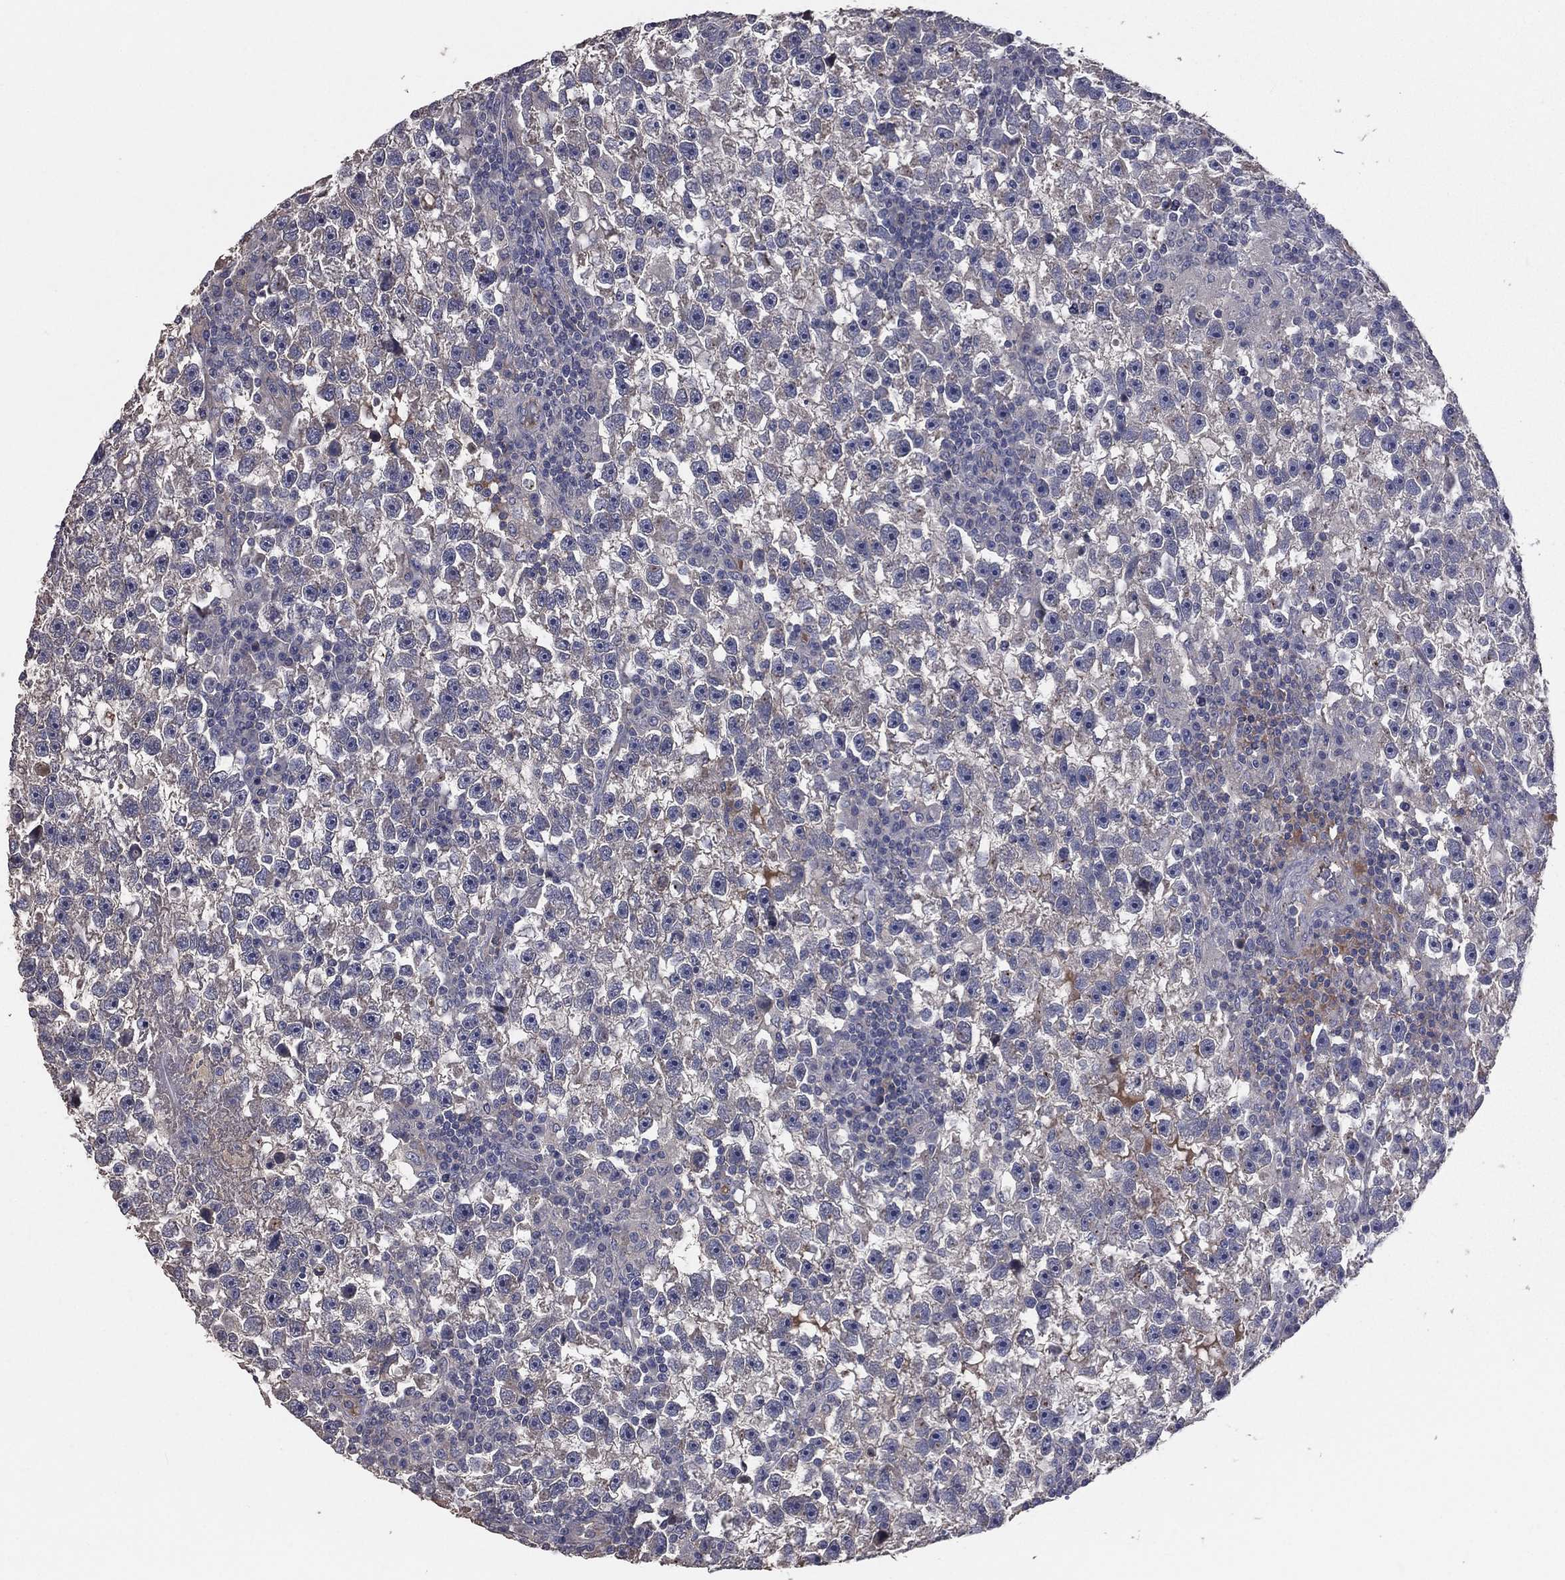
{"staining": {"intensity": "negative", "quantity": "none", "location": "none"}, "tissue": "testis cancer", "cell_type": "Tumor cells", "image_type": "cancer", "snomed": [{"axis": "morphology", "description": "Seminoma, NOS"}, {"axis": "topography", "description": "Testis"}], "caption": "DAB immunohistochemical staining of human testis cancer shows no significant staining in tumor cells.", "gene": "CROCC", "patient": {"sex": "male", "age": 47}}